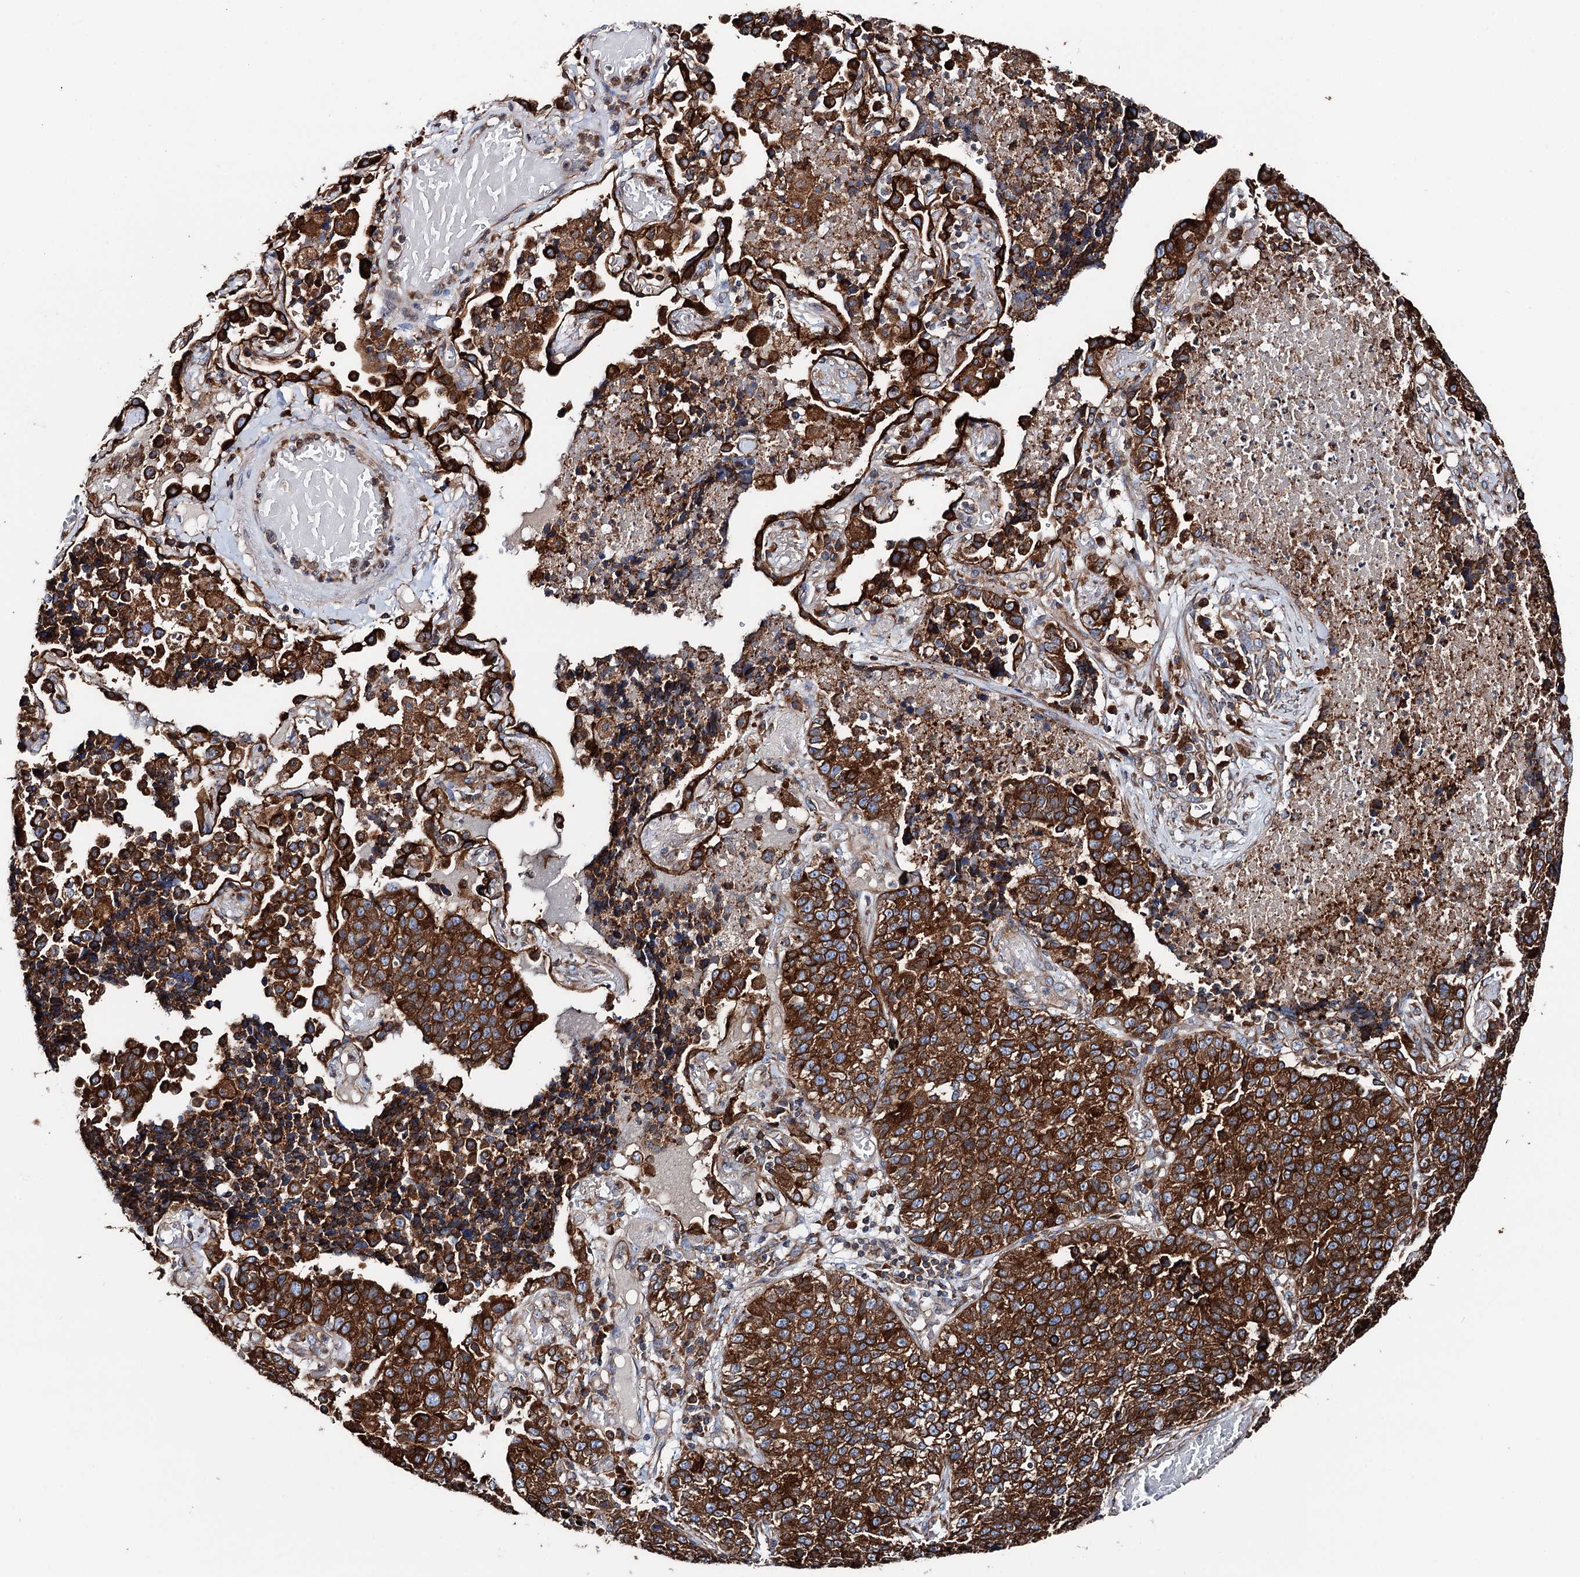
{"staining": {"intensity": "strong", "quantity": ">75%", "location": "cytoplasmic/membranous"}, "tissue": "lung cancer", "cell_type": "Tumor cells", "image_type": "cancer", "snomed": [{"axis": "morphology", "description": "Adenocarcinoma, NOS"}, {"axis": "topography", "description": "Lung"}], "caption": "This is a photomicrograph of IHC staining of lung cancer (adenocarcinoma), which shows strong positivity in the cytoplasmic/membranous of tumor cells.", "gene": "ERP29", "patient": {"sex": "male", "age": 49}}